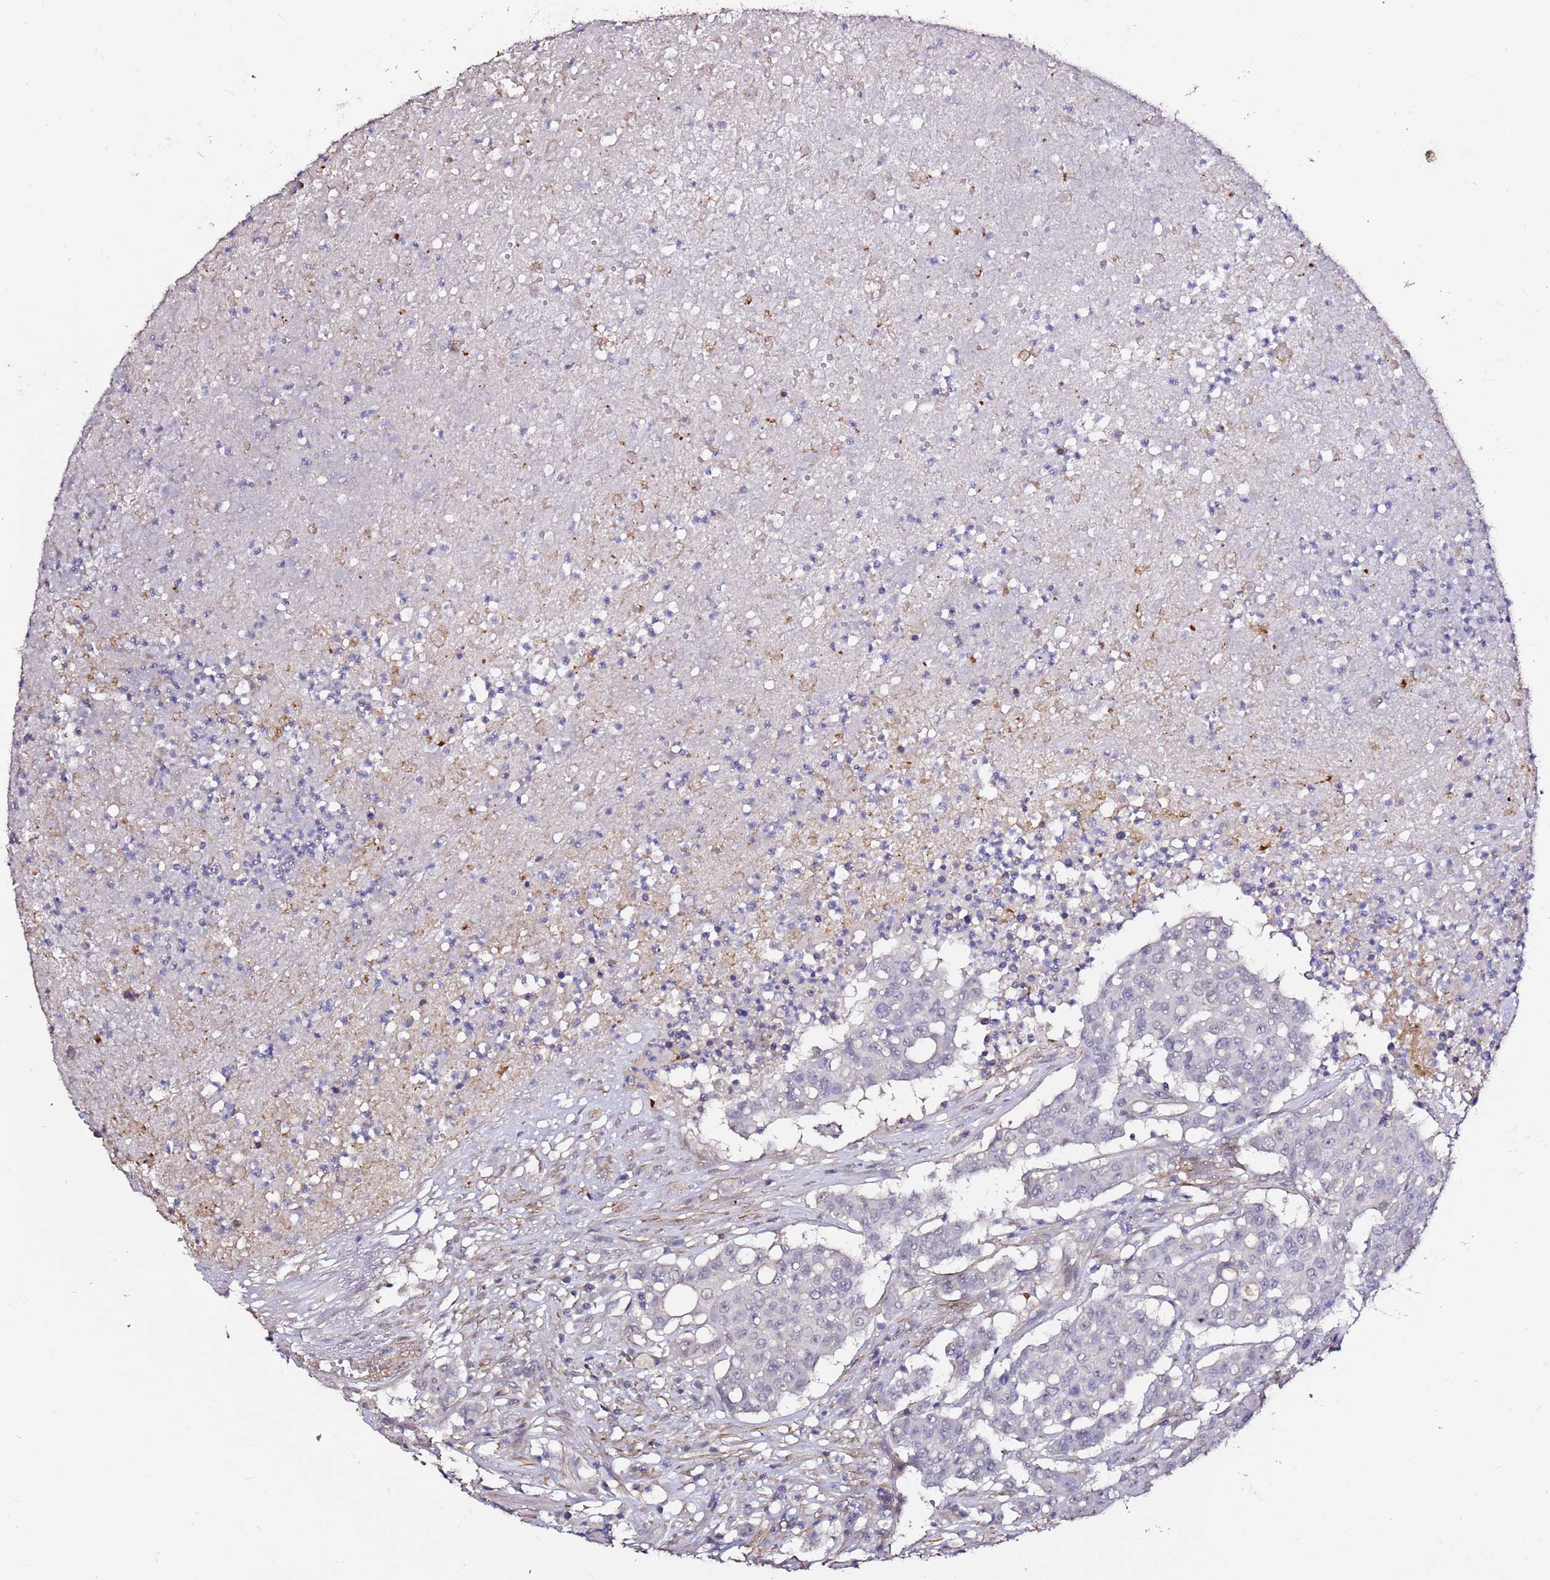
{"staining": {"intensity": "negative", "quantity": "none", "location": "none"}, "tissue": "colorectal cancer", "cell_type": "Tumor cells", "image_type": "cancer", "snomed": [{"axis": "morphology", "description": "Adenocarcinoma, NOS"}, {"axis": "topography", "description": "Colon"}], "caption": "This is a histopathology image of IHC staining of colorectal adenocarcinoma, which shows no positivity in tumor cells. (DAB (3,3'-diaminobenzidine) immunohistochemistry, high magnification).", "gene": "ART5", "patient": {"sex": "male", "age": 51}}